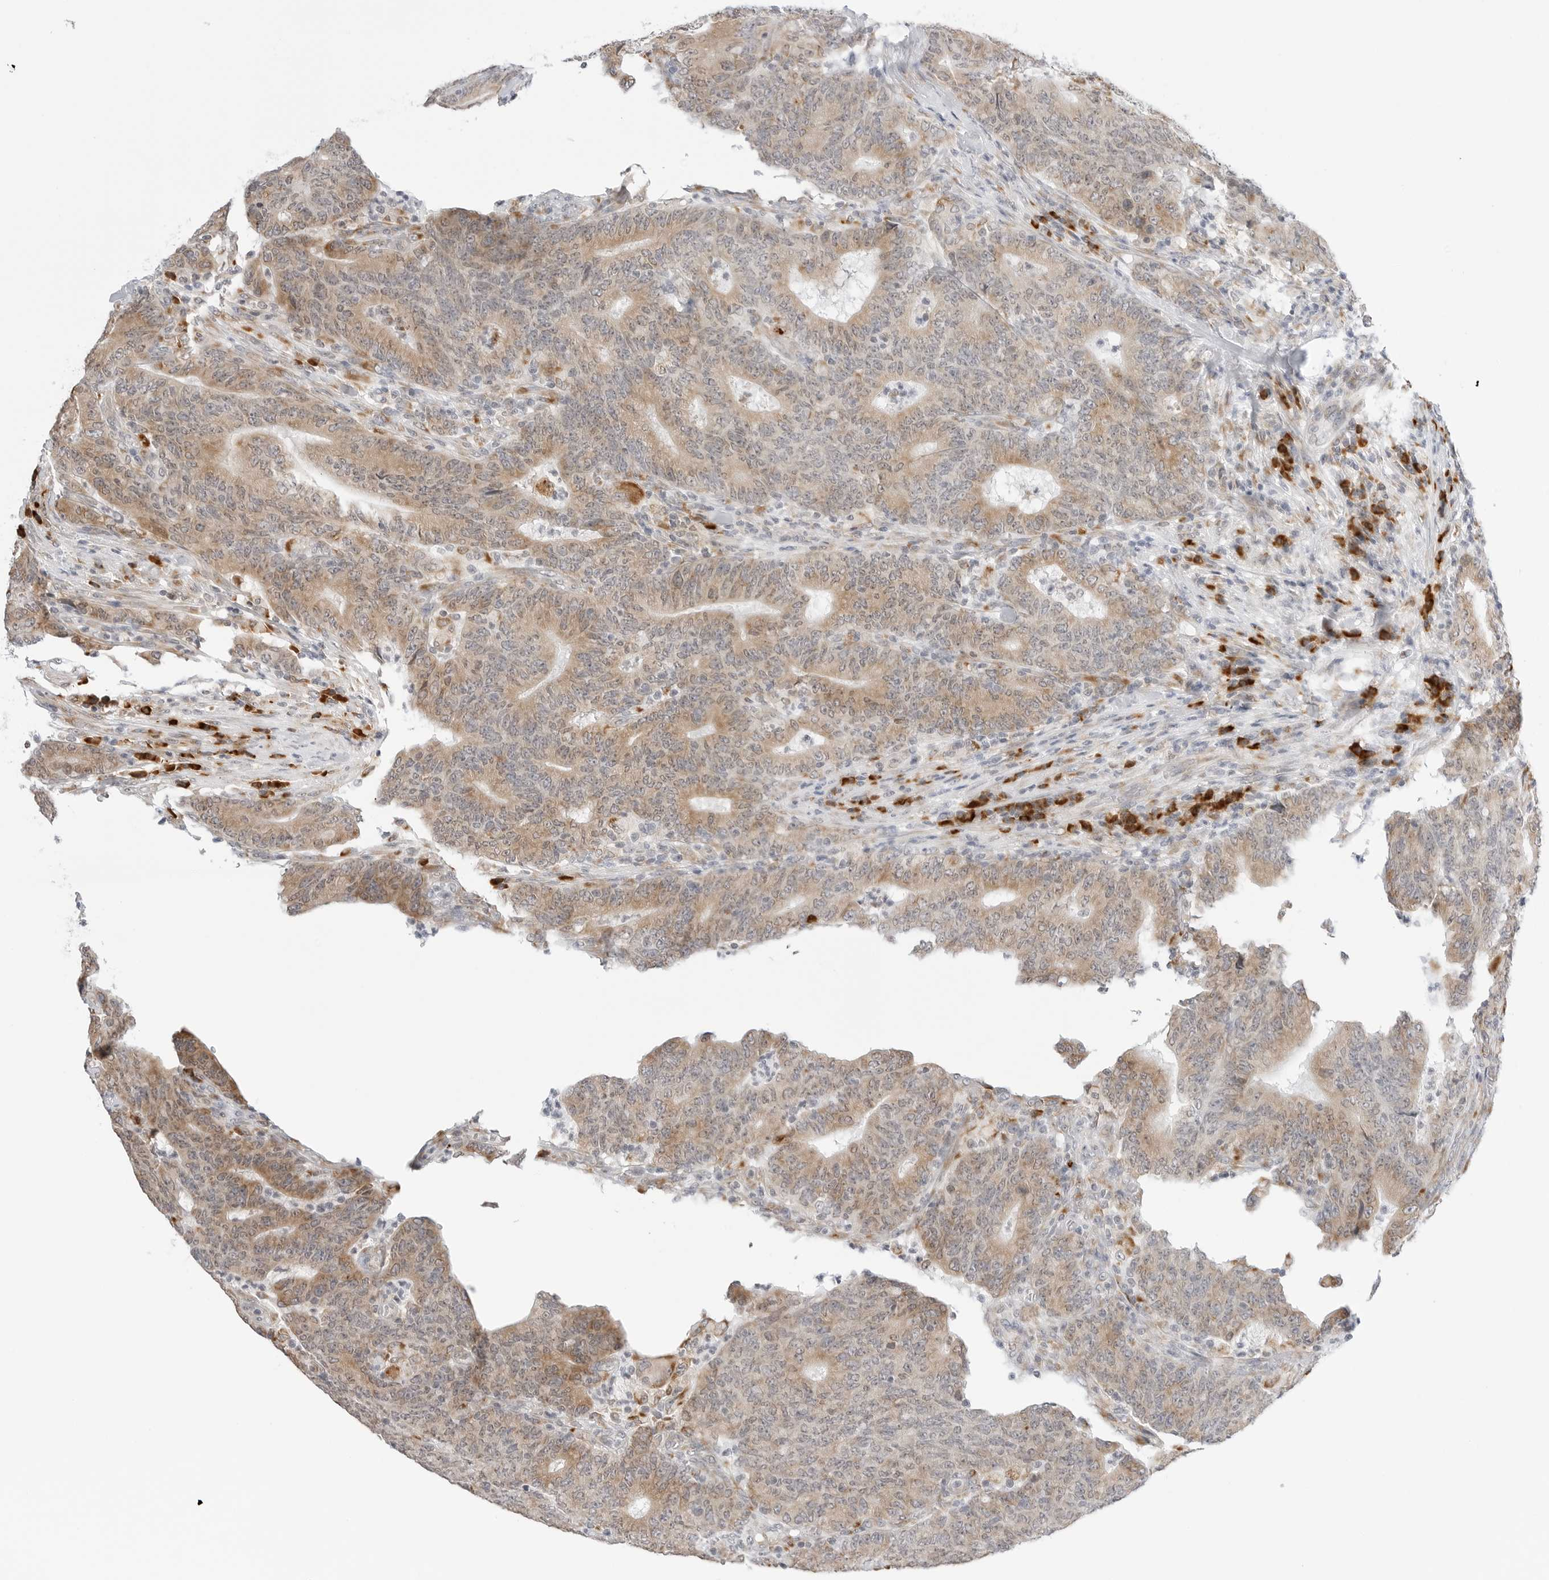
{"staining": {"intensity": "moderate", "quantity": ">75%", "location": "cytoplasmic/membranous"}, "tissue": "colorectal cancer", "cell_type": "Tumor cells", "image_type": "cancer", "snomed": [{"axis": "morphology", "description": "Normal tissue, NOS"}, {"axis": "morphology", "description": "Adenocarcinoma, NOS"}, {"axis": "topography", "description": "Colon"}], "caption": "Protein expression by IHC reveals moderate cytoplasmic/membranous positivity in approximately >75% of tumor cells in colorectal cancer (adenocarcinoma).", "gene": "RPN1", "patient": {"sex": "female", "age": 75}}